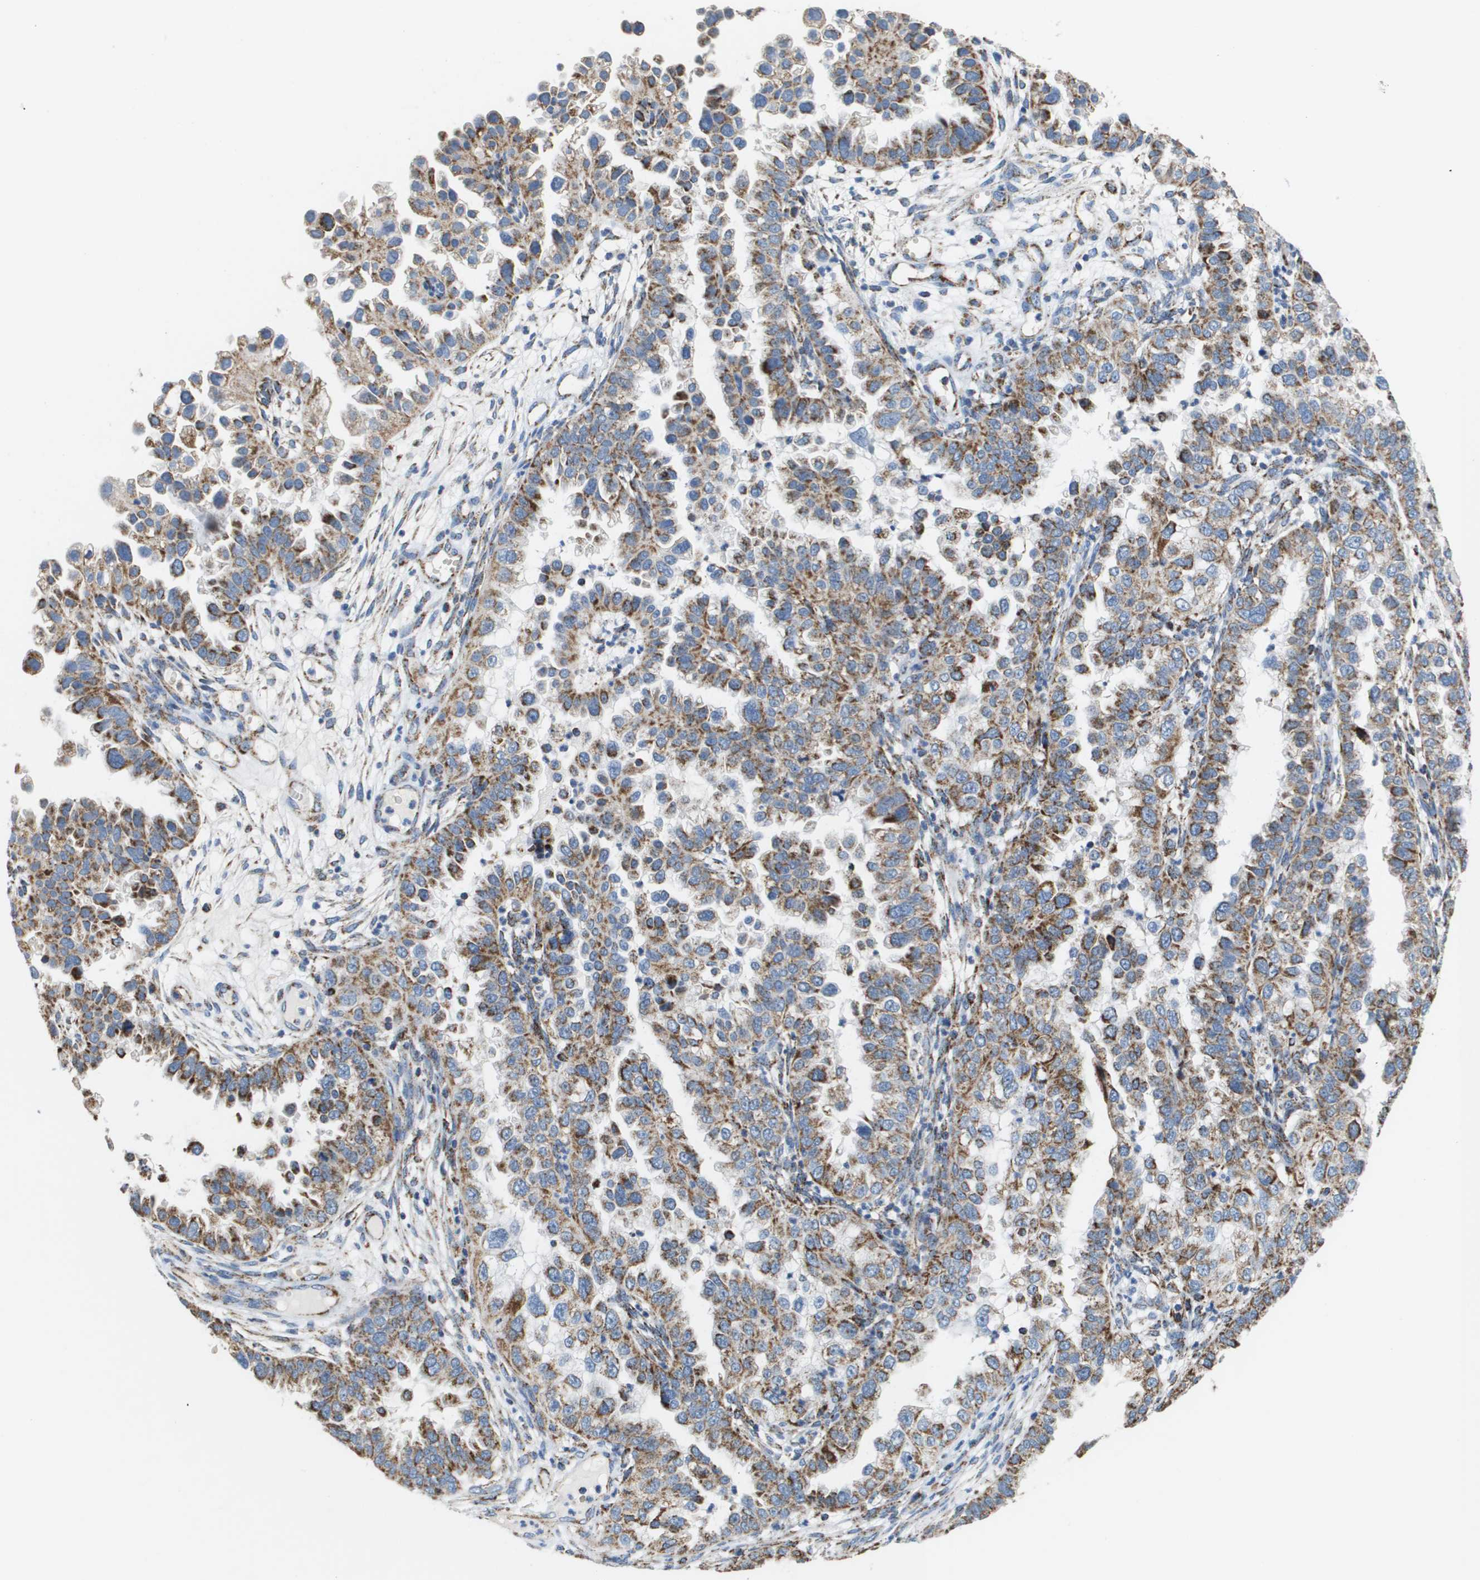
{"staining": {"intensity": "strong", "quantity": ">75%", "location": "cytoplasmic/membranous"}, "tissue": "endometrial cancer", "cell_type": "Tumor cells", "image_type": "cancer", "snomed": [{"axis": "morphology", "description": "Adenocarcinoma, NOS"}, {"axis": "topography", "description": "Endometrium"}], "caption": "Protein expression analysis of endometrial adenocarcinoma exhibits strong cytoplasmic/membranous staining in approximately >75% of tumor cells.", "gene": "ATP5F1B", "patient": {"sex": "female", "age": 85}}